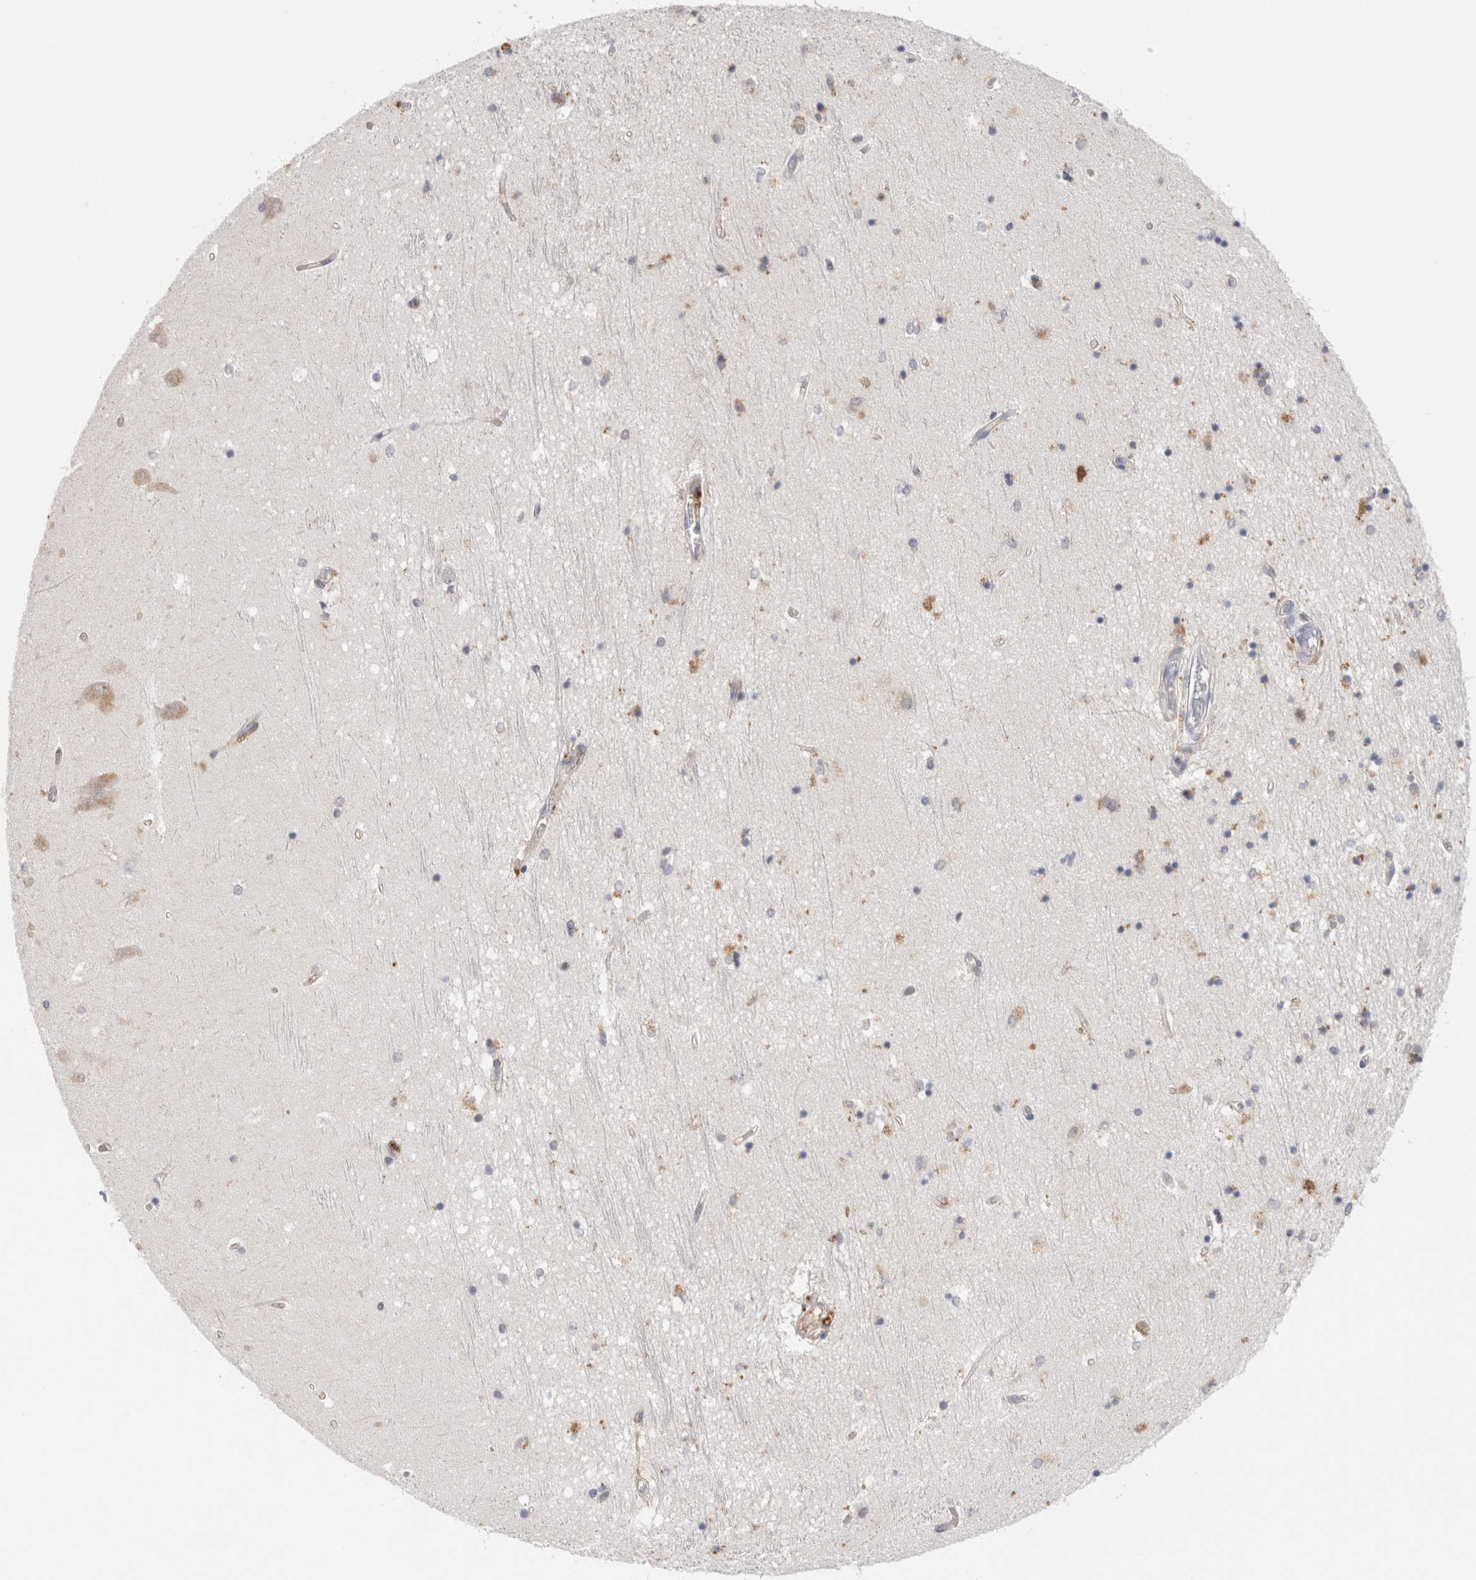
{"staining": {"intensity": "moderate", "quantity": "<25%", "location": "cytoplasmic/membranous"}, "tissue": "hippocampus", "cell_type": "Glial cells", "image_type": "normal", "snomed": [{"axis": "morphology", "description": "Normal tissue, NOS"}, {"axis": "topography", "description": "Hippocampus"}], "caption": "Glial cells demonstrate low levels of moderate cytoplasmic/membranous expression in approximately <25% of cells in unremarkable human hippocampus.", "gene": "GNS", "patient": {"sex": "male", "age": 45}}